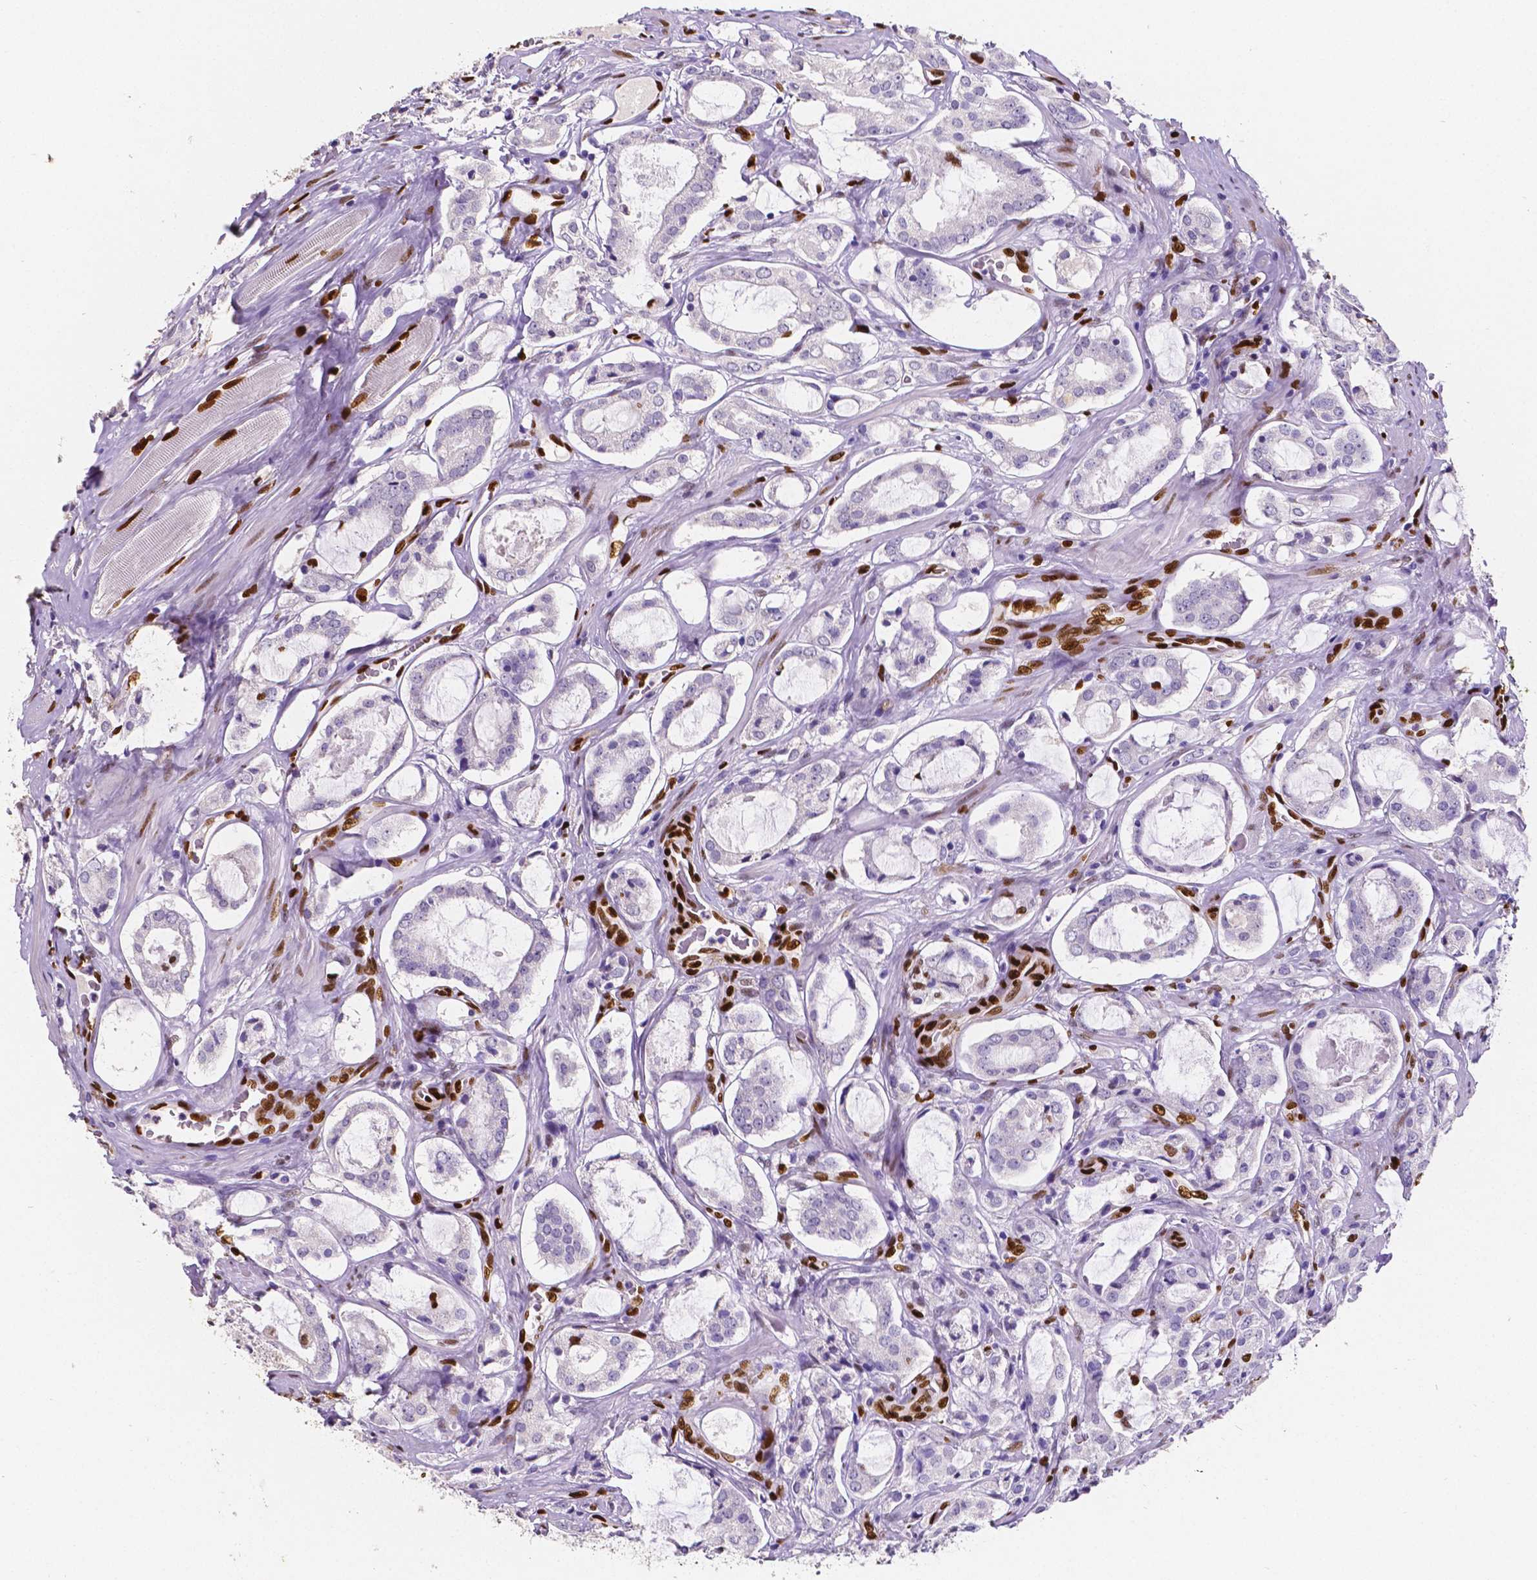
{"staining": {"intensity": "negative", "quantity": "none", "location": "none"}, "tissue": "prostate cancer", "cell_type": "Tumor cells", "image_type": "cancer", "snomed": [{"axis": "morphology", "description": "Adenocarcinoma, NOS"}, {"axis": "topography", "description": "Prostate"}], "caption": "DAB (3,3'-diaminobenzidine) immunohistochemical staining of prostate cancer (adenocarcinoma) exhibits no significant staining in tumor cells.", "gene": "MEF2C", "patient": {"sex": "male", "age": 66}}